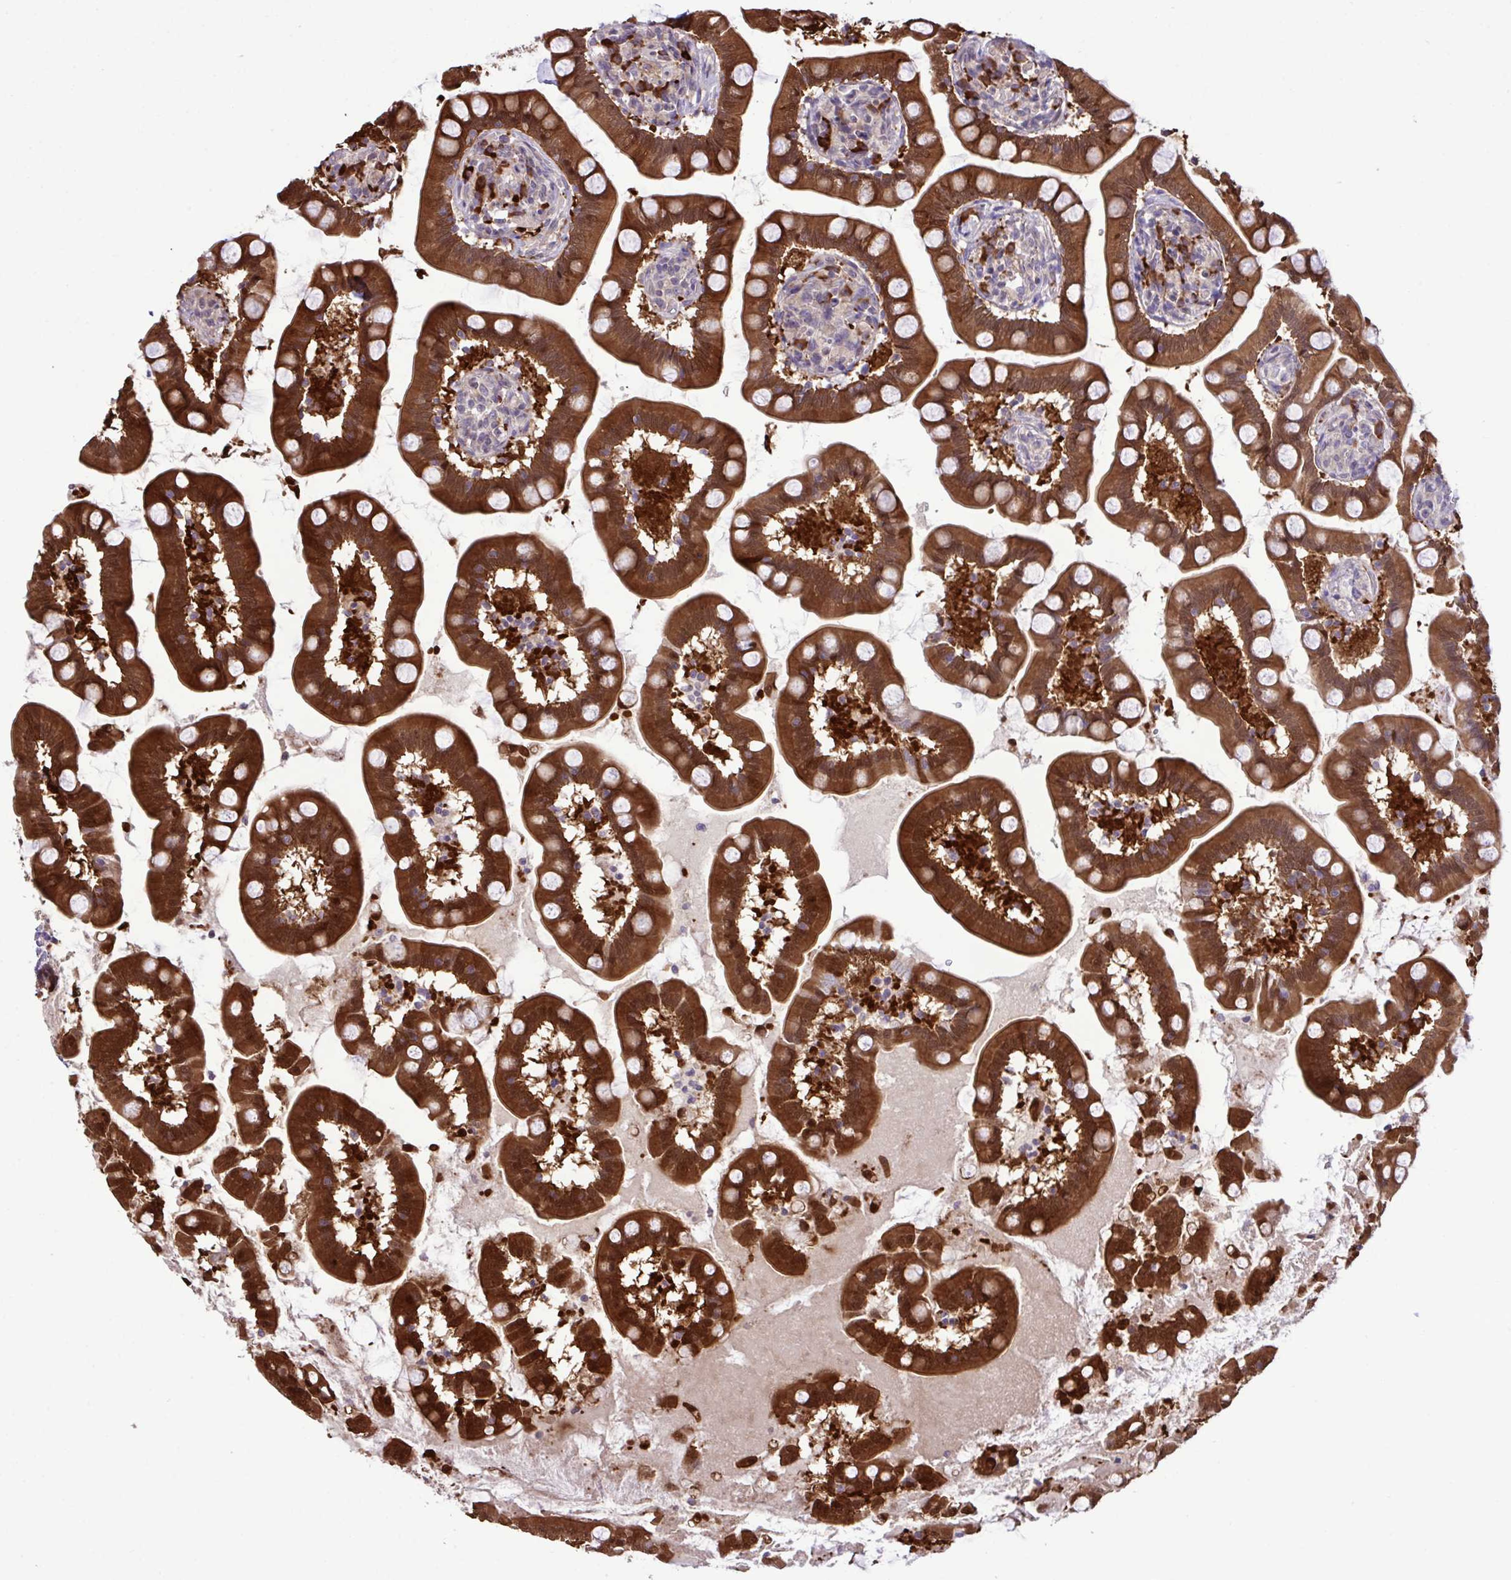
{"staining": {"intensity": "strong", "quantity": ">75%", "location": "cytoplasmic/membranous"}, "tissue": "small intestine", "cell_type": "Glandular cells", "image_type": "normal", "snomed": [{"axis": "morphology", "description": "Normal tissue, NOS"}, {"axis": "topography", "description": "Small intestine"}], "caption": "Immunohistochemical staining of unremarkable small intestine demonstrates high levels of strong cytoplasmic/membranous staining in about >75% of glandular cells. (DAB = brown stain, brightfield microscopy at high magnification).", "gene": "CMPK1", "patient": {"sex": "female", "age": 64}}